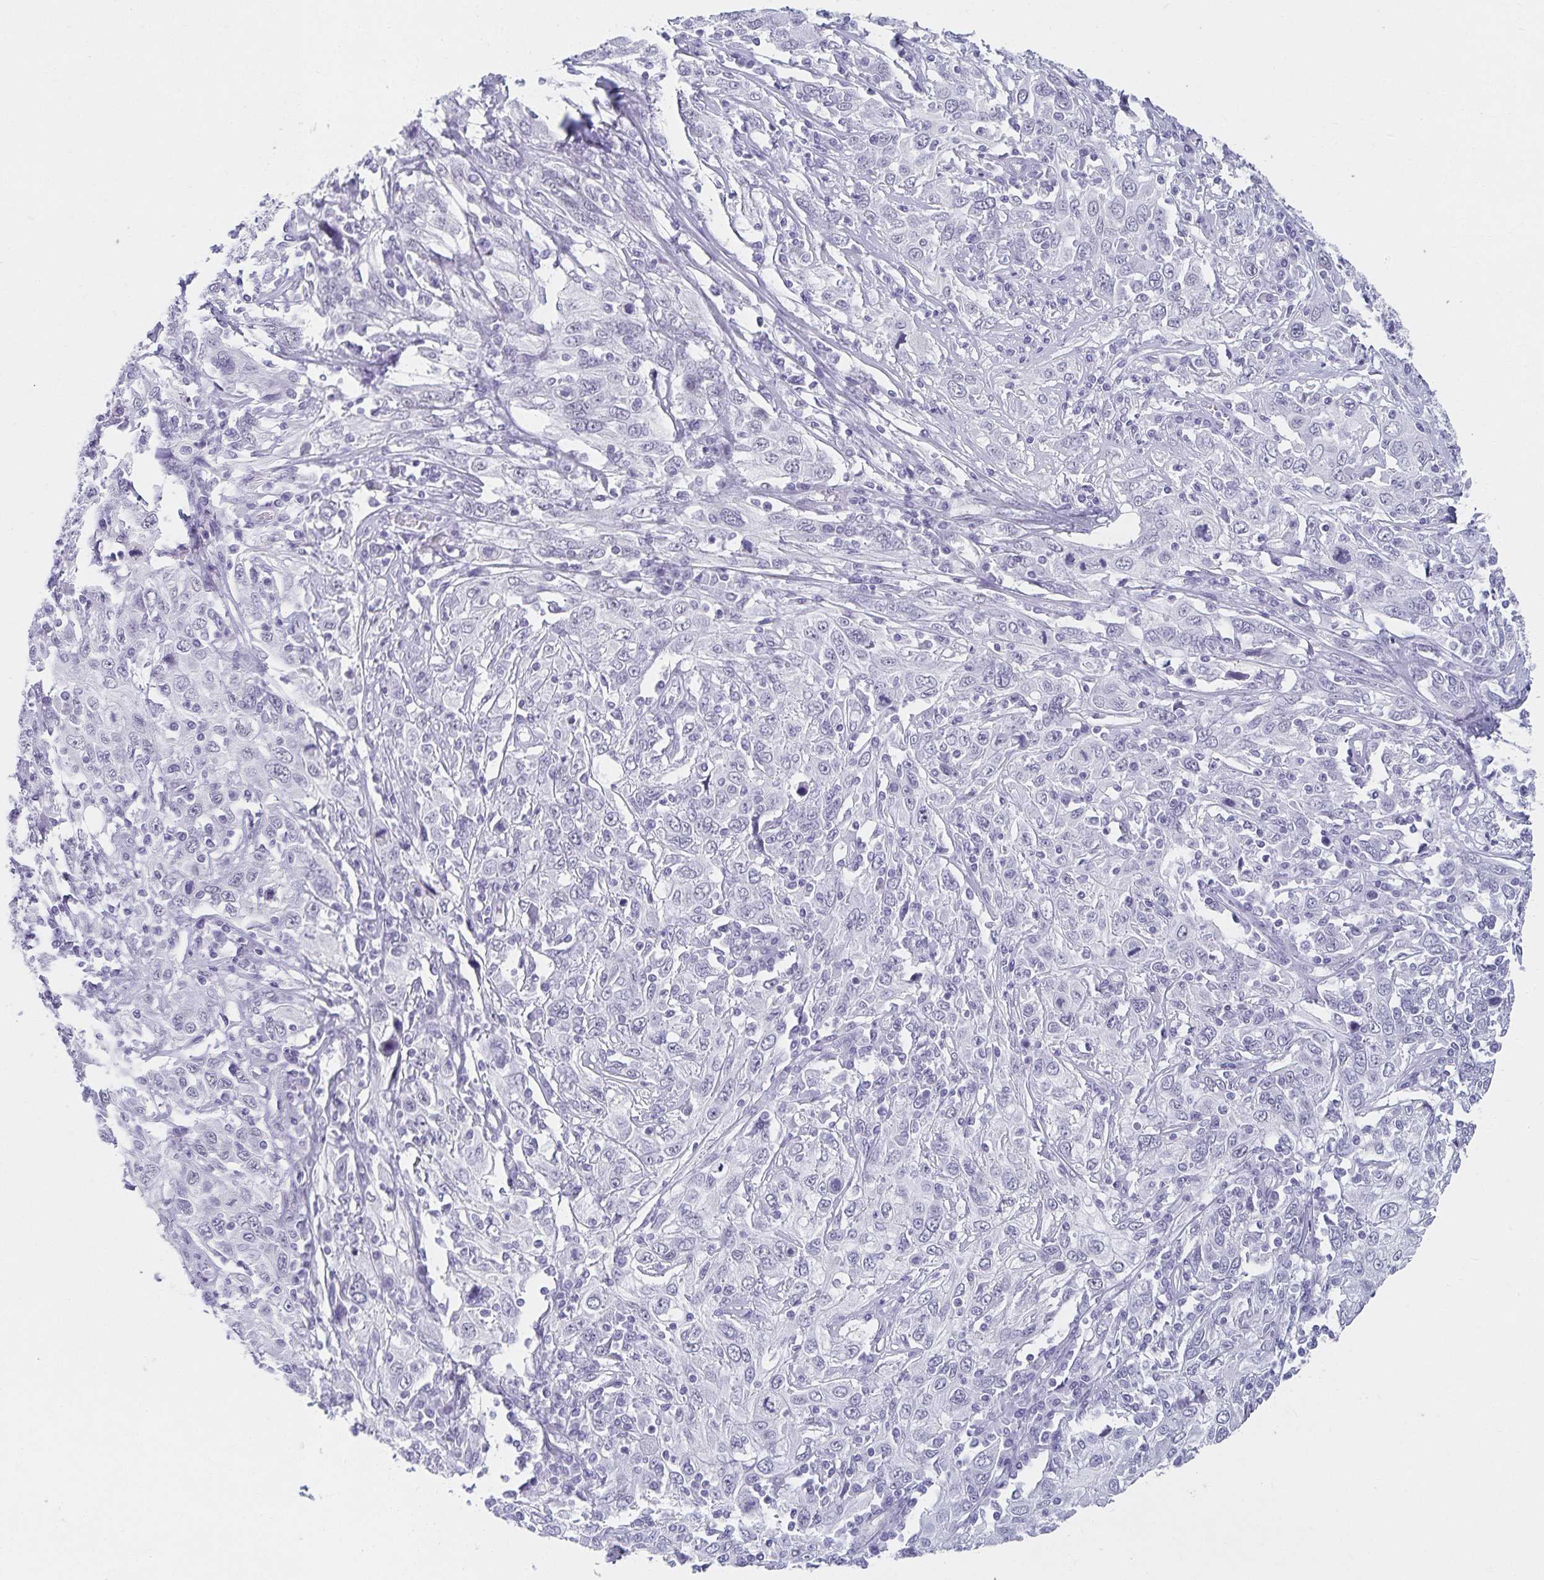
{"staining": {"intensity": "negative", "quantity": "none", "location": "none"}, "tissue": "cervical cancer", "cell_type": "Tumor cells", "image_type": "cancer", "snomed": [{"axis": "morphology", "description": "Squamous cell carcinoma, NOS"}, {"axis": "topography", "description": "Cervix"}], "caption": "A high-resolution photomicrograph shows IHC staining of cervical cancer, which shows no significant staining in tumor cells.", "gene": "C20orf85", "patient": {"sex": "female", "age": 46}}